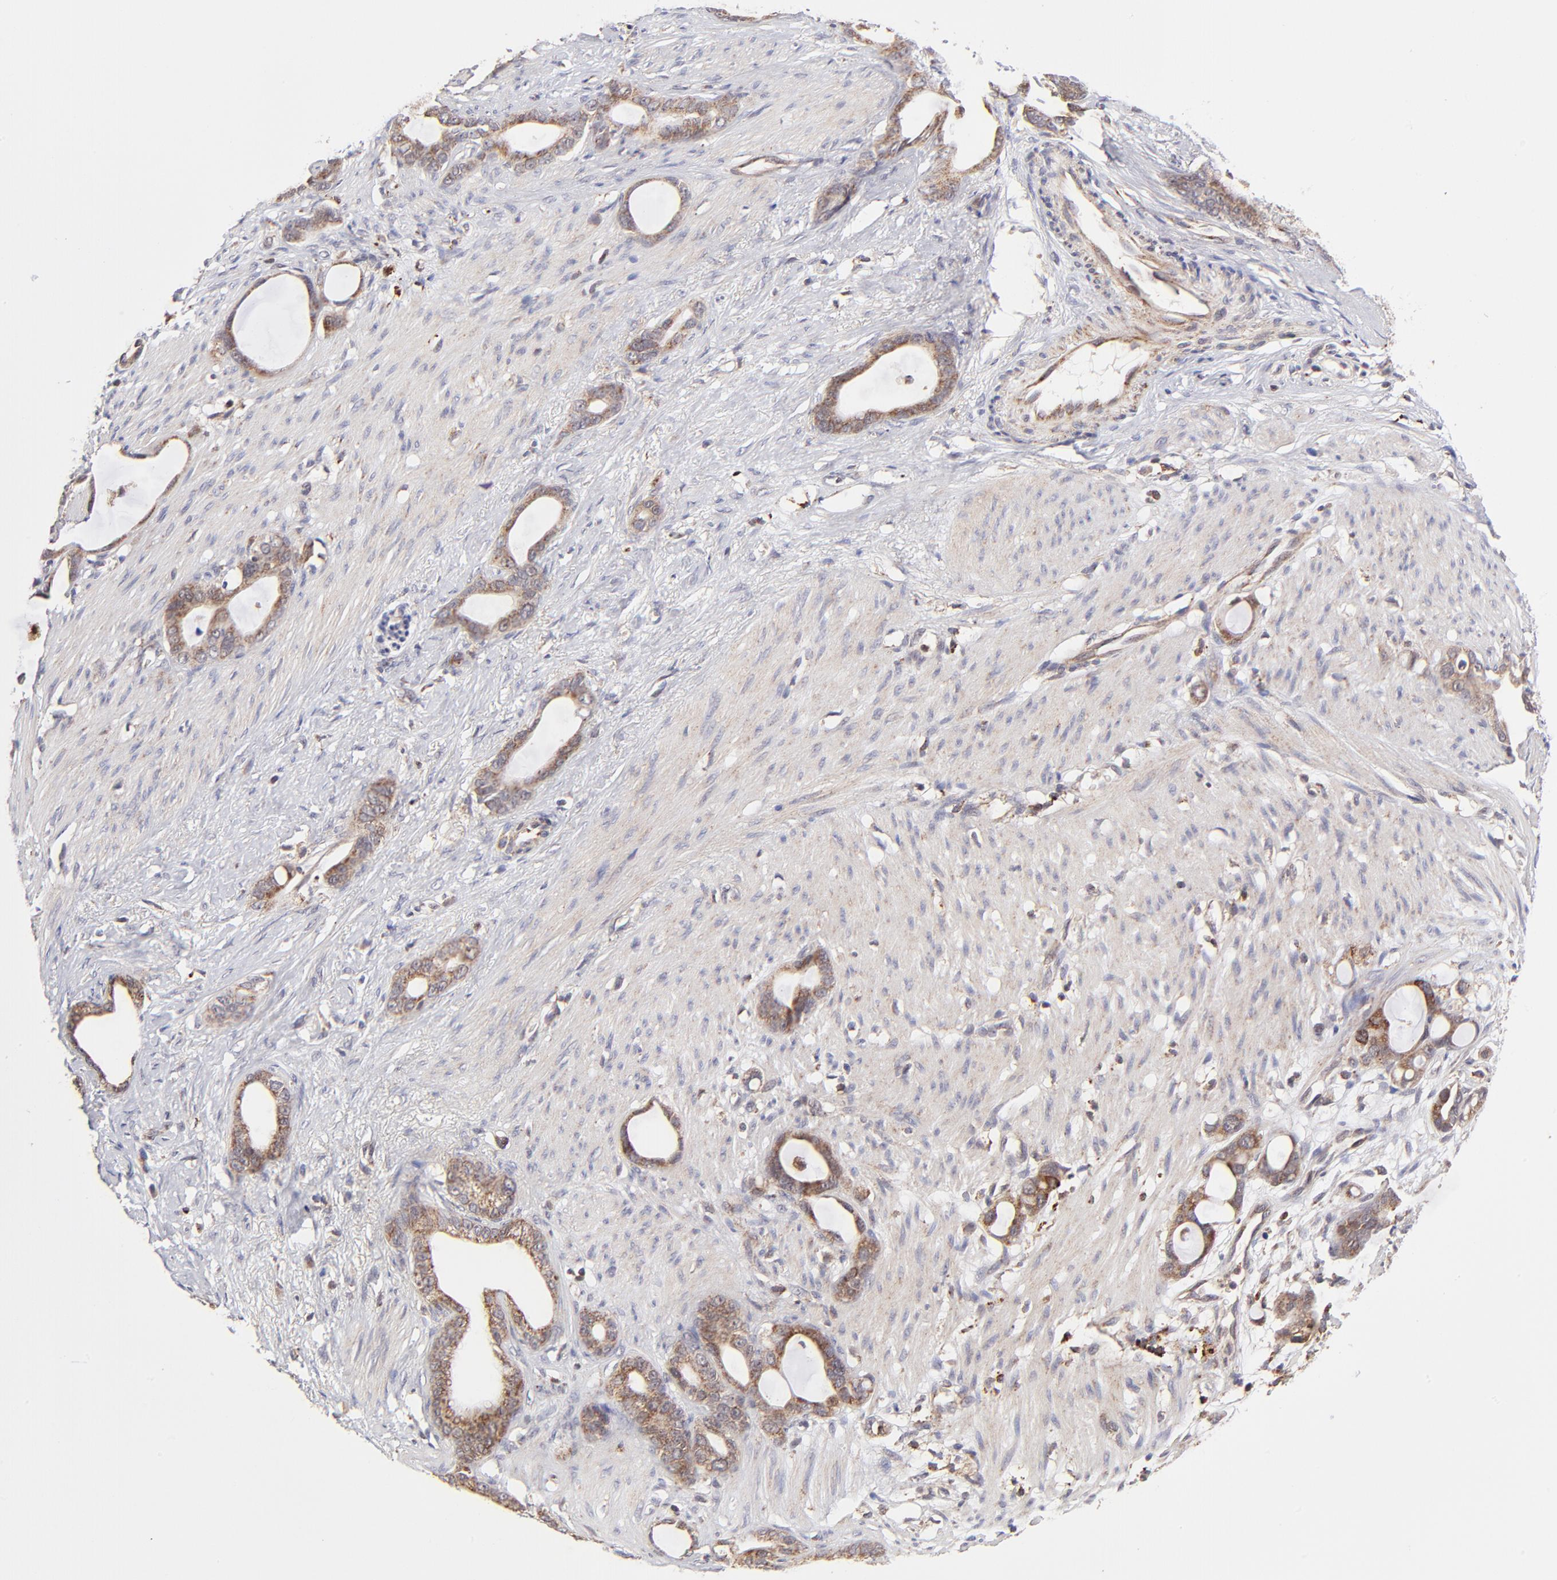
{"staining": {"intensity": "moderate", "quantity": ">75%", "location": "cytoplasmic/membranous"}, "tissue": "stomach cancer", "cell_type": "Tumor cells", "image_type": "cancer", "snomed": [{"axis": "morphology", "description": "Adenocarcinoma, NOS"}, {"axis": "topography", "description": "Stomach"}], "caption": "High-power microscopy captured an IHC micrograph of stomach cancer, revealing moderate cytoplasmic/membranous positivity in approximately >75% of tumor cells.", "gene": "MAP2K7", "patient": {"sex": "female", "age": 75}}